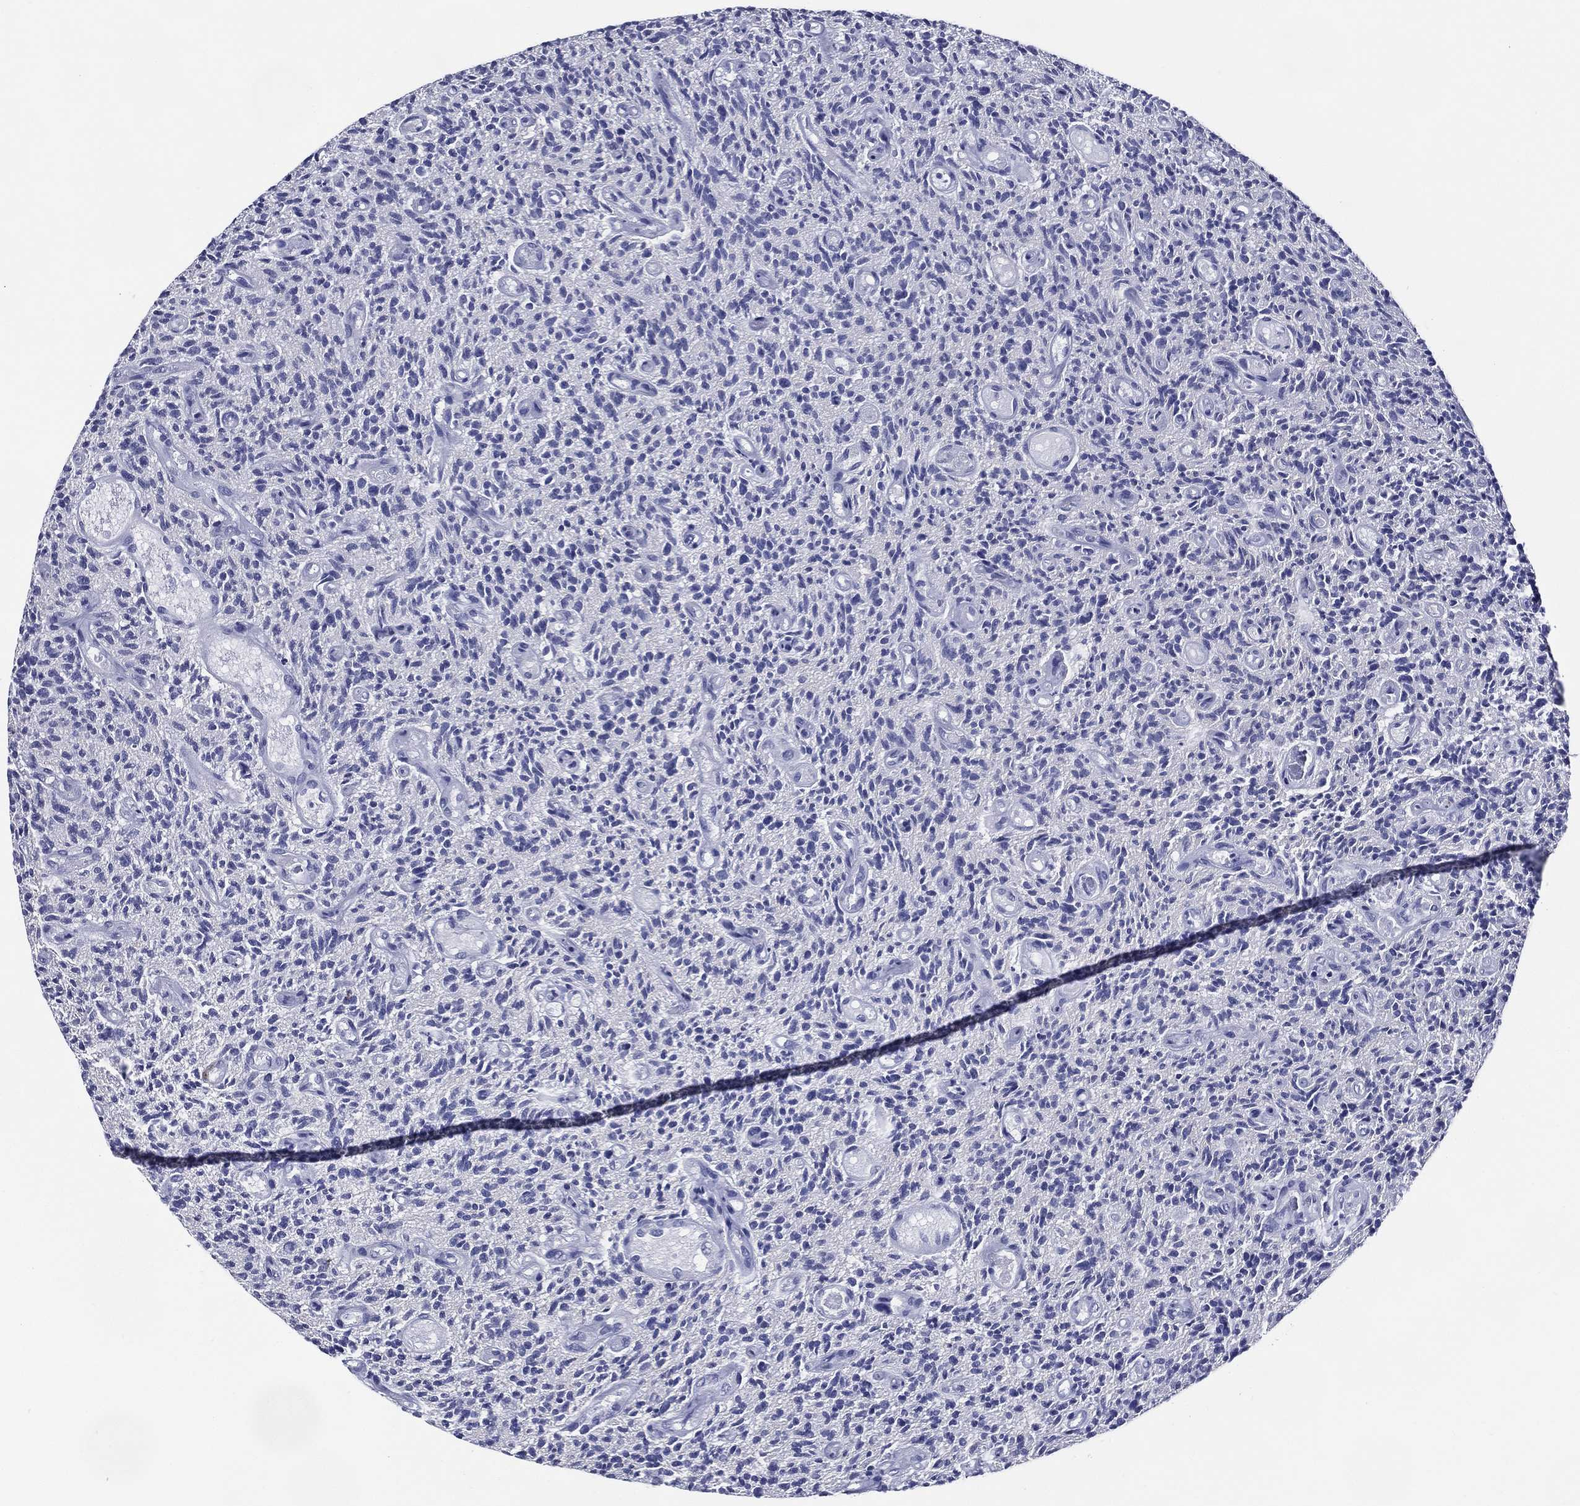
{"staining": {"intensity": "negative", "quantity": "none", "location": "none"}, "tissue": "glioma", "cell_type": "Tumor cells", "image_type": "cancer", "snomed": [{"axis": "morphology", "description": "Glioma, malignant, High grade"}, {"axis": "topography", "description": "Brain"}], "caption": "Glioma was stained to show a protein in brown. There is no significant positivity in tumor cells. The staining is performed using DAB (3,3'-diaminobenzidine) brown chromogen with nuclei counter-stained in using hematoxylin.", "gene": "ACE2", "patient": {"sex": "male", "age": 64}}